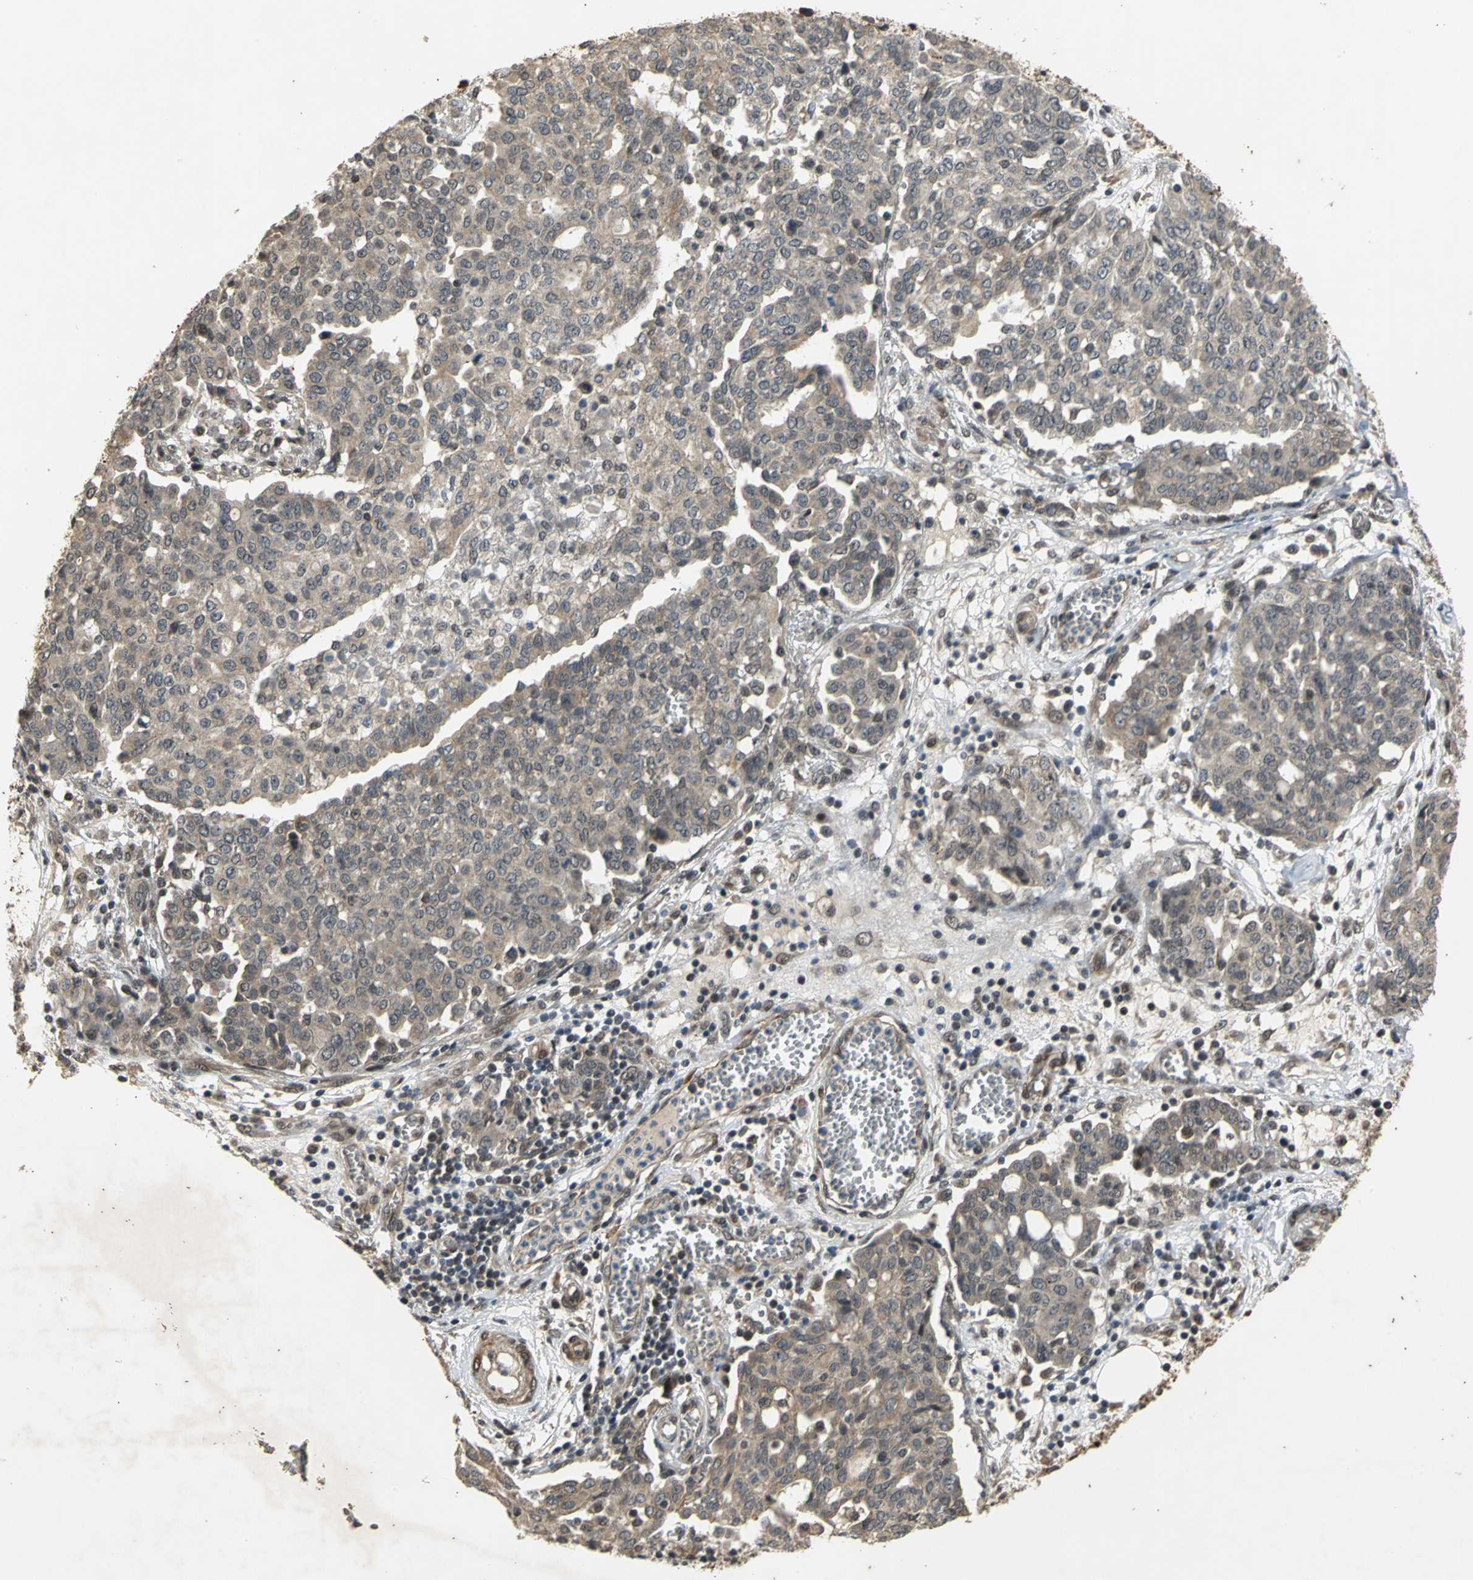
{"staining": {"intensity": "weak", "quantity": "25%-75%", "location": "cytoplasmic/membranous"}, "tissue": "ovarian cancer", "cell_type": "Tumor cells", "image_type": "cancer", "snomed": [{"axis": "morphology", "description": "Cystadenocarcinoma, serous, NOS"}, {"axis": "topography", "description": "Soft tissue"}, {"axis": "topography", "description": "Ovary"}], "caption": "The photomicrograph shows immunohistochemical staining of ovarian serous cystadenocarcinoma. There is weak cytoplasmic/membranous staining is seen in approximately 25%-75% of tumor cells.", "gene": "NOTCH3", "patient": {"sex": "female", "age": 57}}